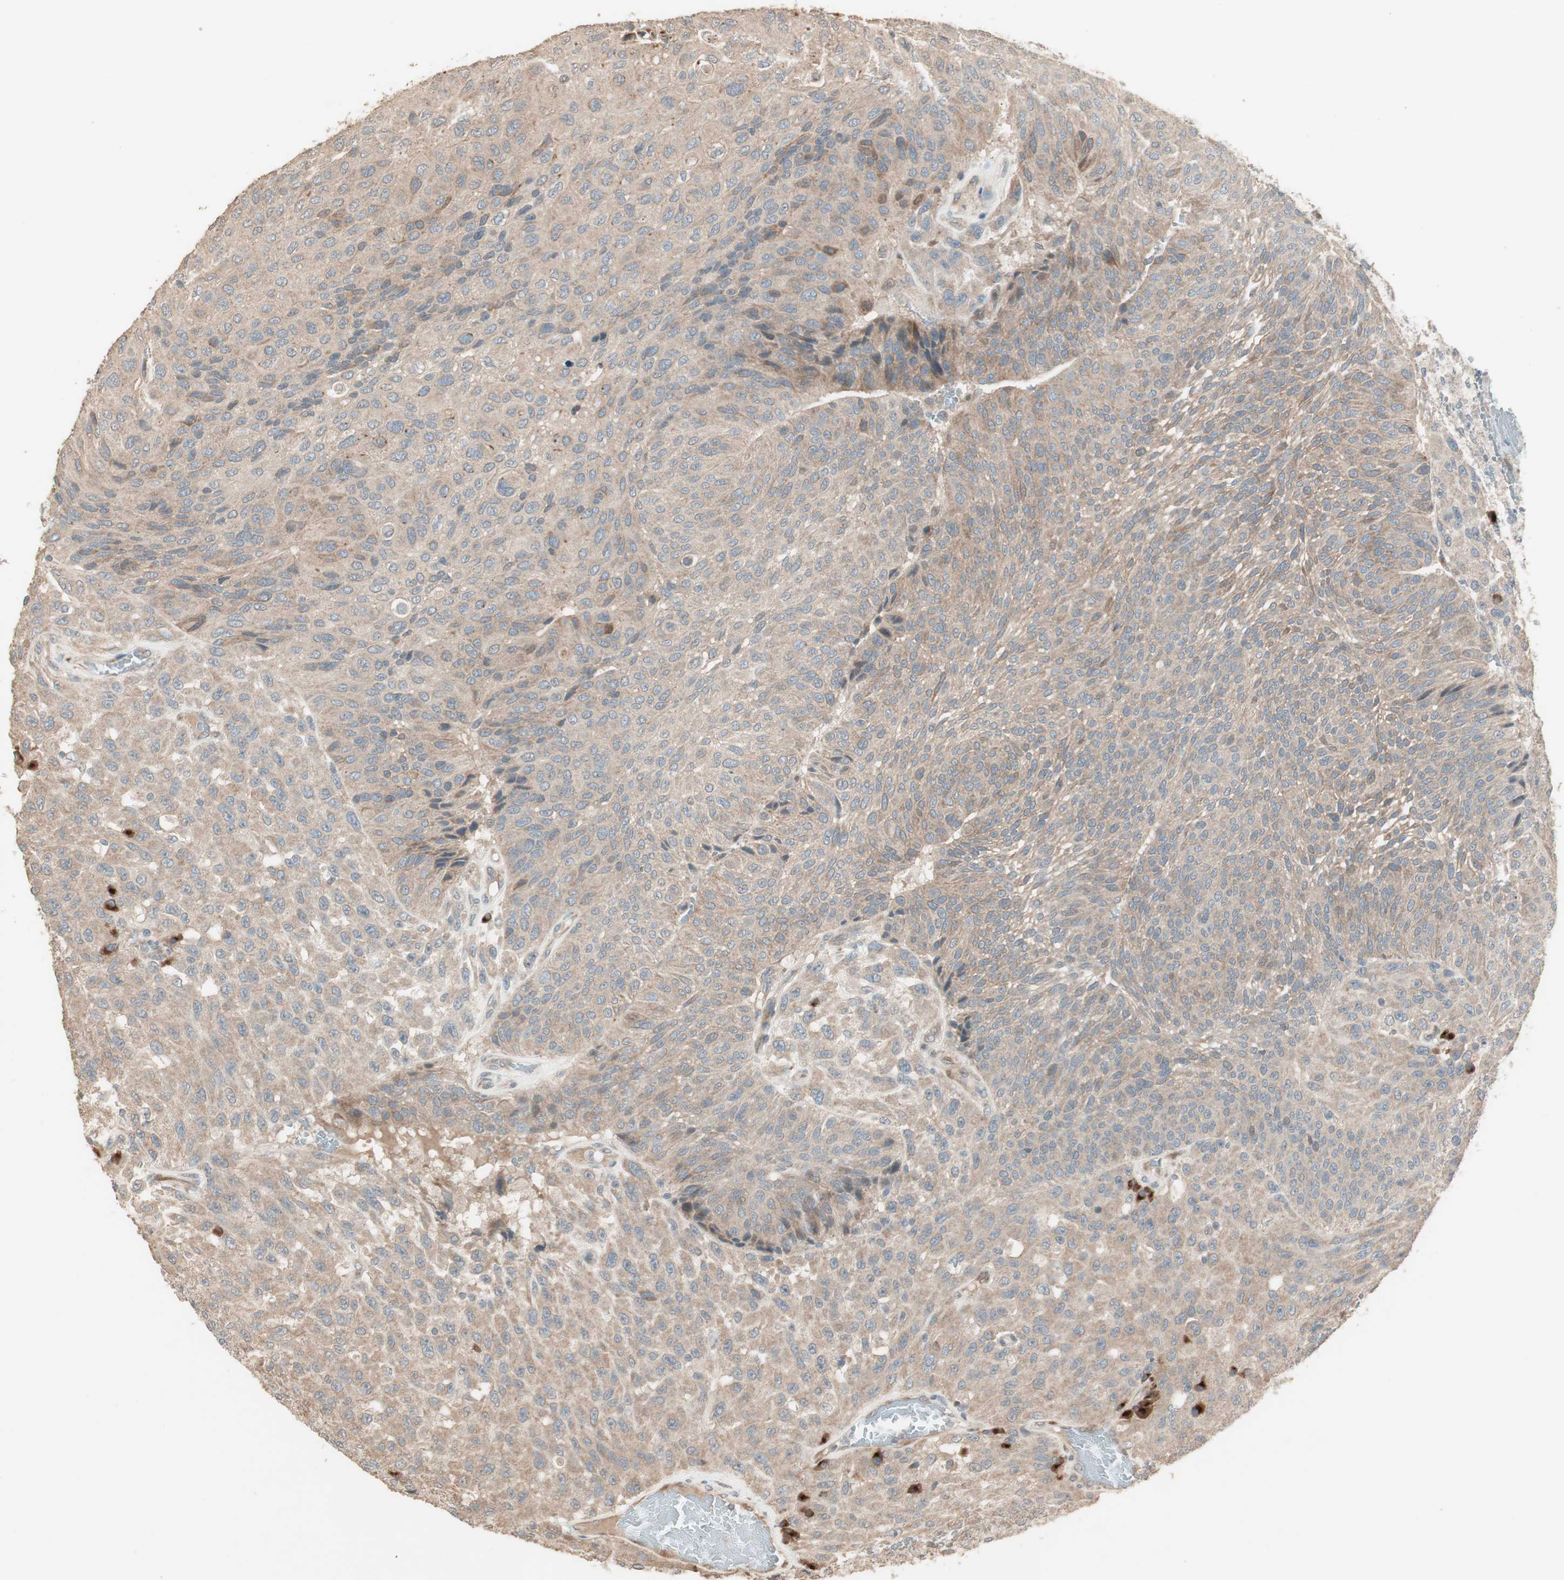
{"staining": {"intensity": "moderate", "quantity": ">75%", "location": "cytoplasmic/membranous"}, "tissue": "urothelial cancer", "cell_type": "Tumor cells", "image_type": "cancer", "snomed": [{"axis": "morphology", "description": "Urothelial carcinoma, High grade"}, {"axis": "topography", "description": "Urinary bladder"}], "caption": "Immunohistochemistry (IHC) histopathology image of neoplastic tissue: human high-grade urothelial carcinoma stained using IHC displays medium levels of moderate protein expression localized specifically in the cytoplasmic/membranous of tumor cells, appearing as a cytoplasmic/membranous brown color.", "gene": "RARRES1", "patient": {"sex": "male", "age": 66}}